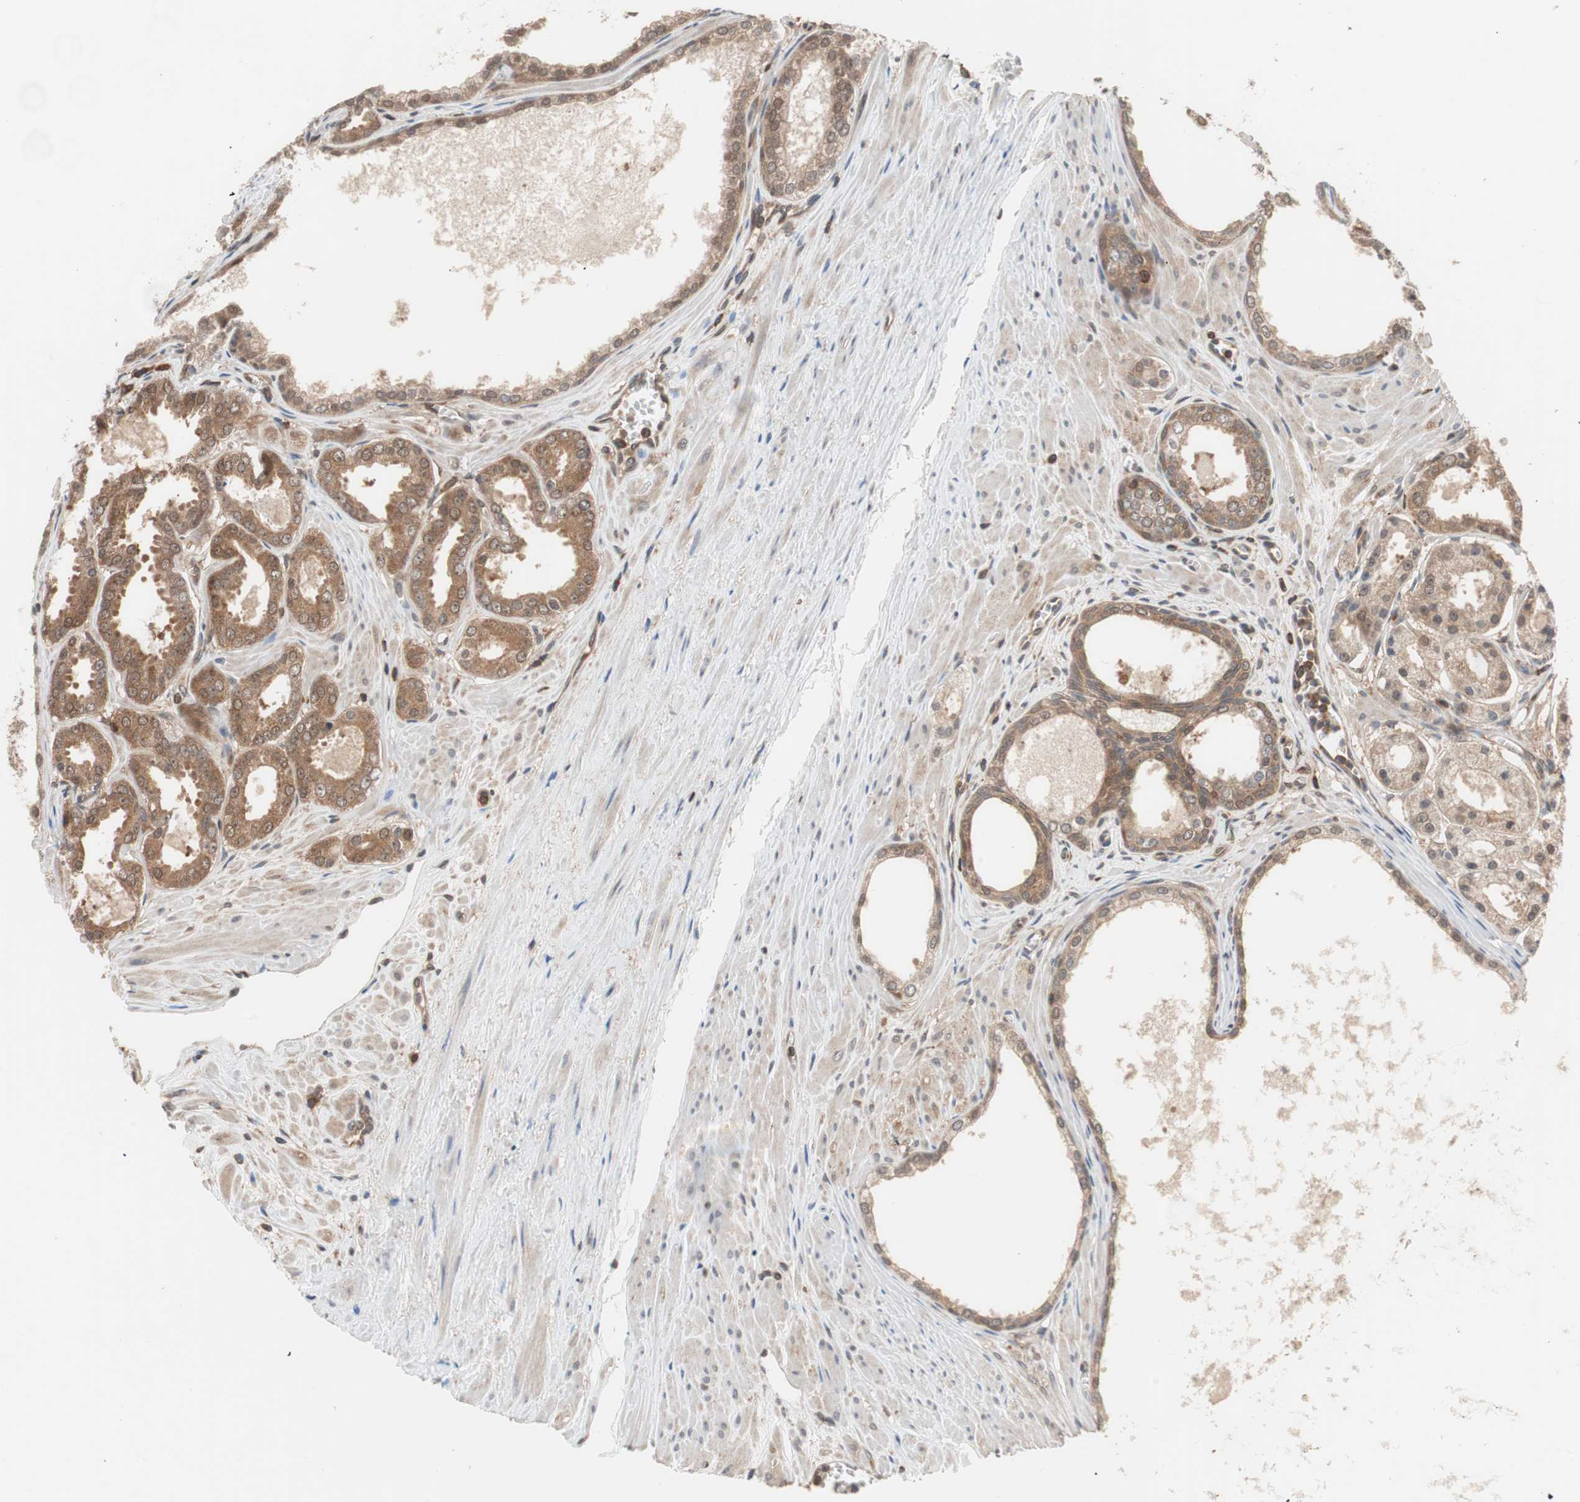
{"staining": {"intensity": "moderate", "quantity": "25%-75%", "location": "cytoplasmic/membranous"}, "tissue": "prostate cancer", "cell_type": "Tumor cells", "image_type": "cancer", "snomed": [{"axis": "morphology", "description": "Adenocarcinoma, Low grade"}, {"axis": "topography", "description": "Prostate"}], "caption": "This histopathology image displays low-grade adenocarcinoma (prostate) stained with immunohistochemistry to label a protein in brown. The cytoplasmic/membranous of tumor cells show moderate positivity for the protein. Nuclei are counter-stained blue.", "gene": "GALT", "patient": {"sex": "male", "age": 57}}